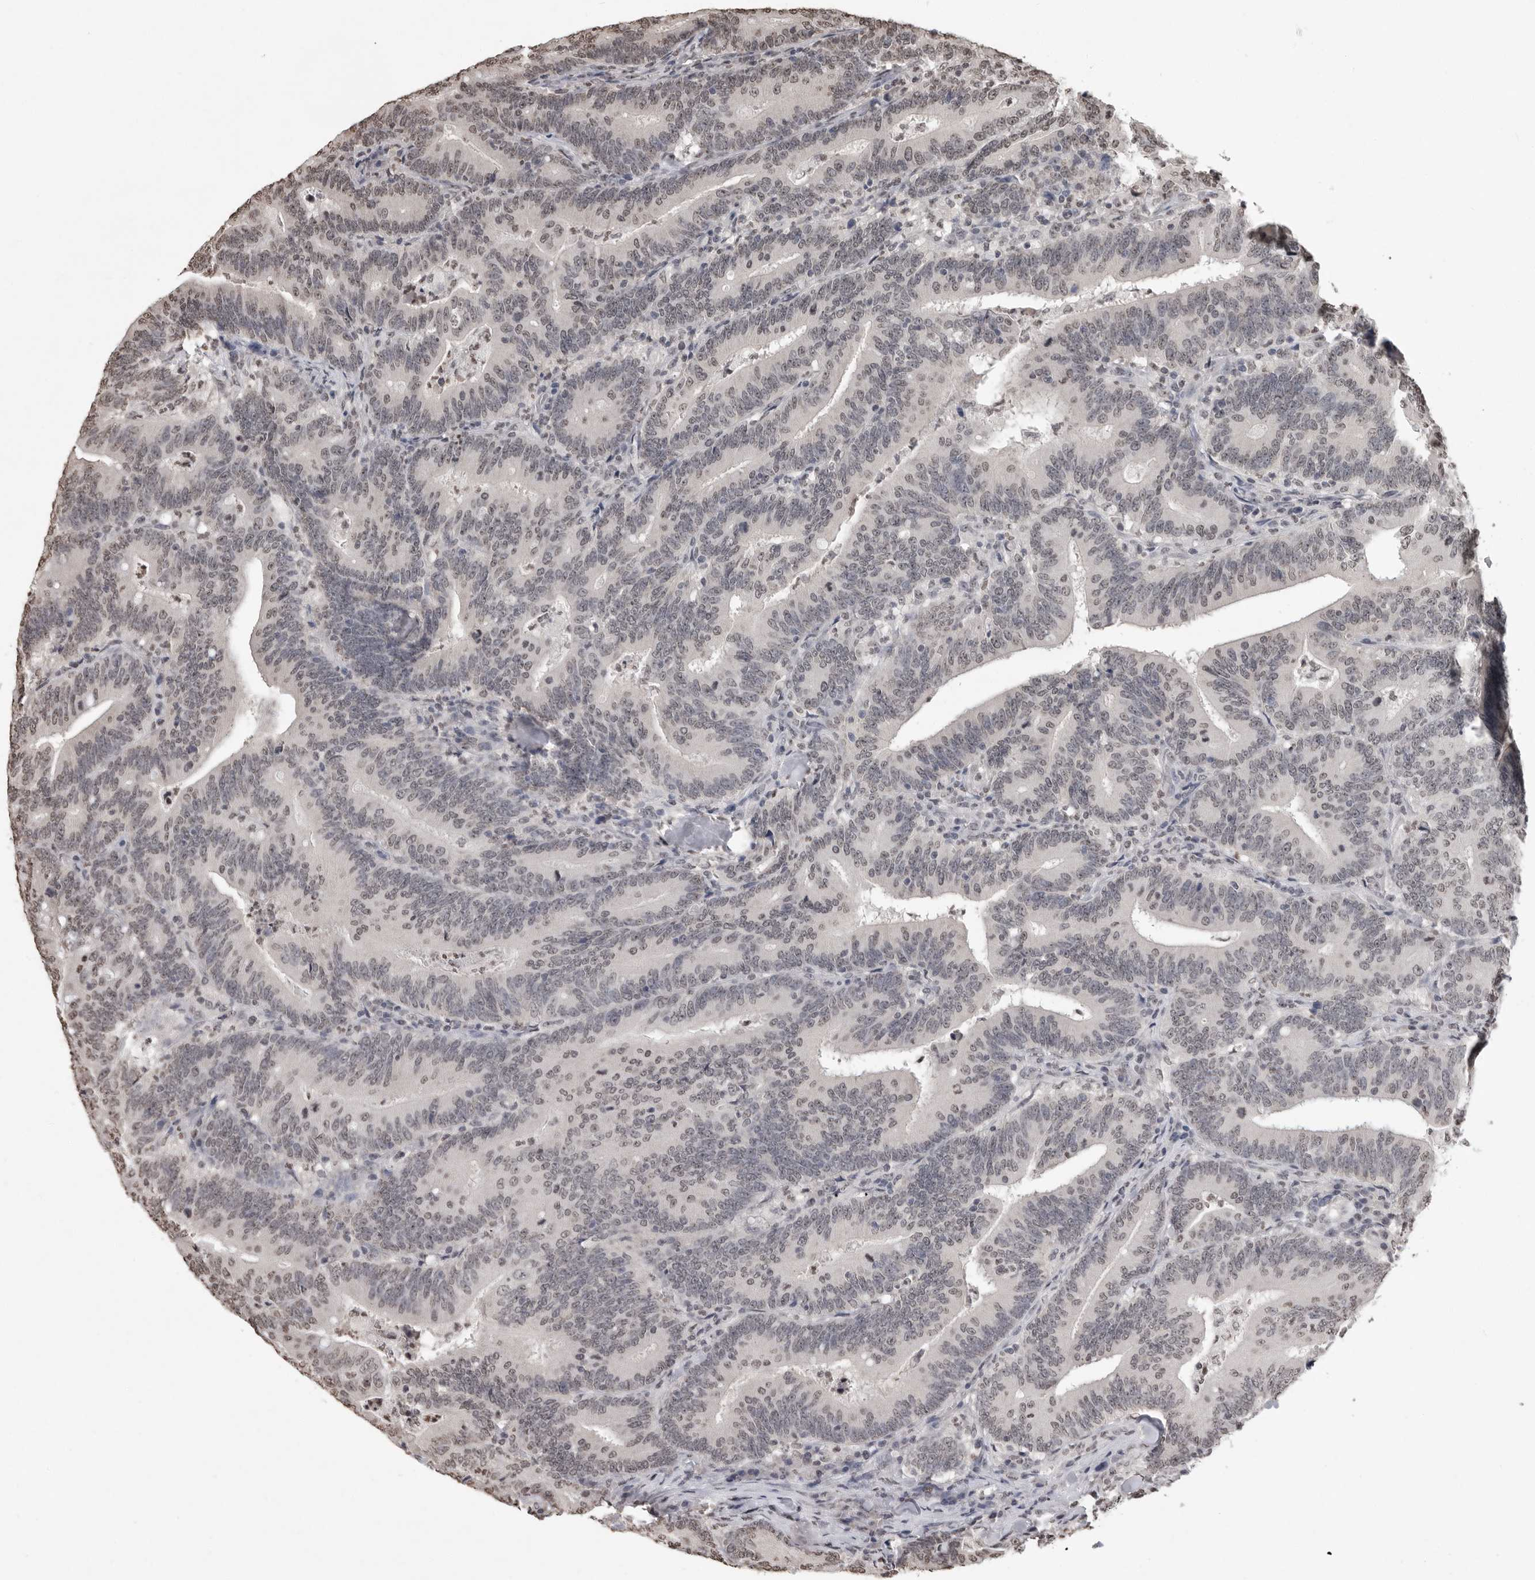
{"staining": {"intensity": "weak", "quantity": "<25%", "location": "nuclear"}, "tissue": "colorectal cancer", "cell_type": "Tumor cells", "image_type": "cancer", "snomed": [{"axis": "morphology", "description": "Adenocarcinoma, NOS"}, {"axis": "topography", "description": "Colon"}], "caption": "Protein analysis of colorectal adenocarcinoma demonstrates no significant staining in tumor cells.", "gene": "WDR45", "patient": {"sex": "female", "age": 66}}